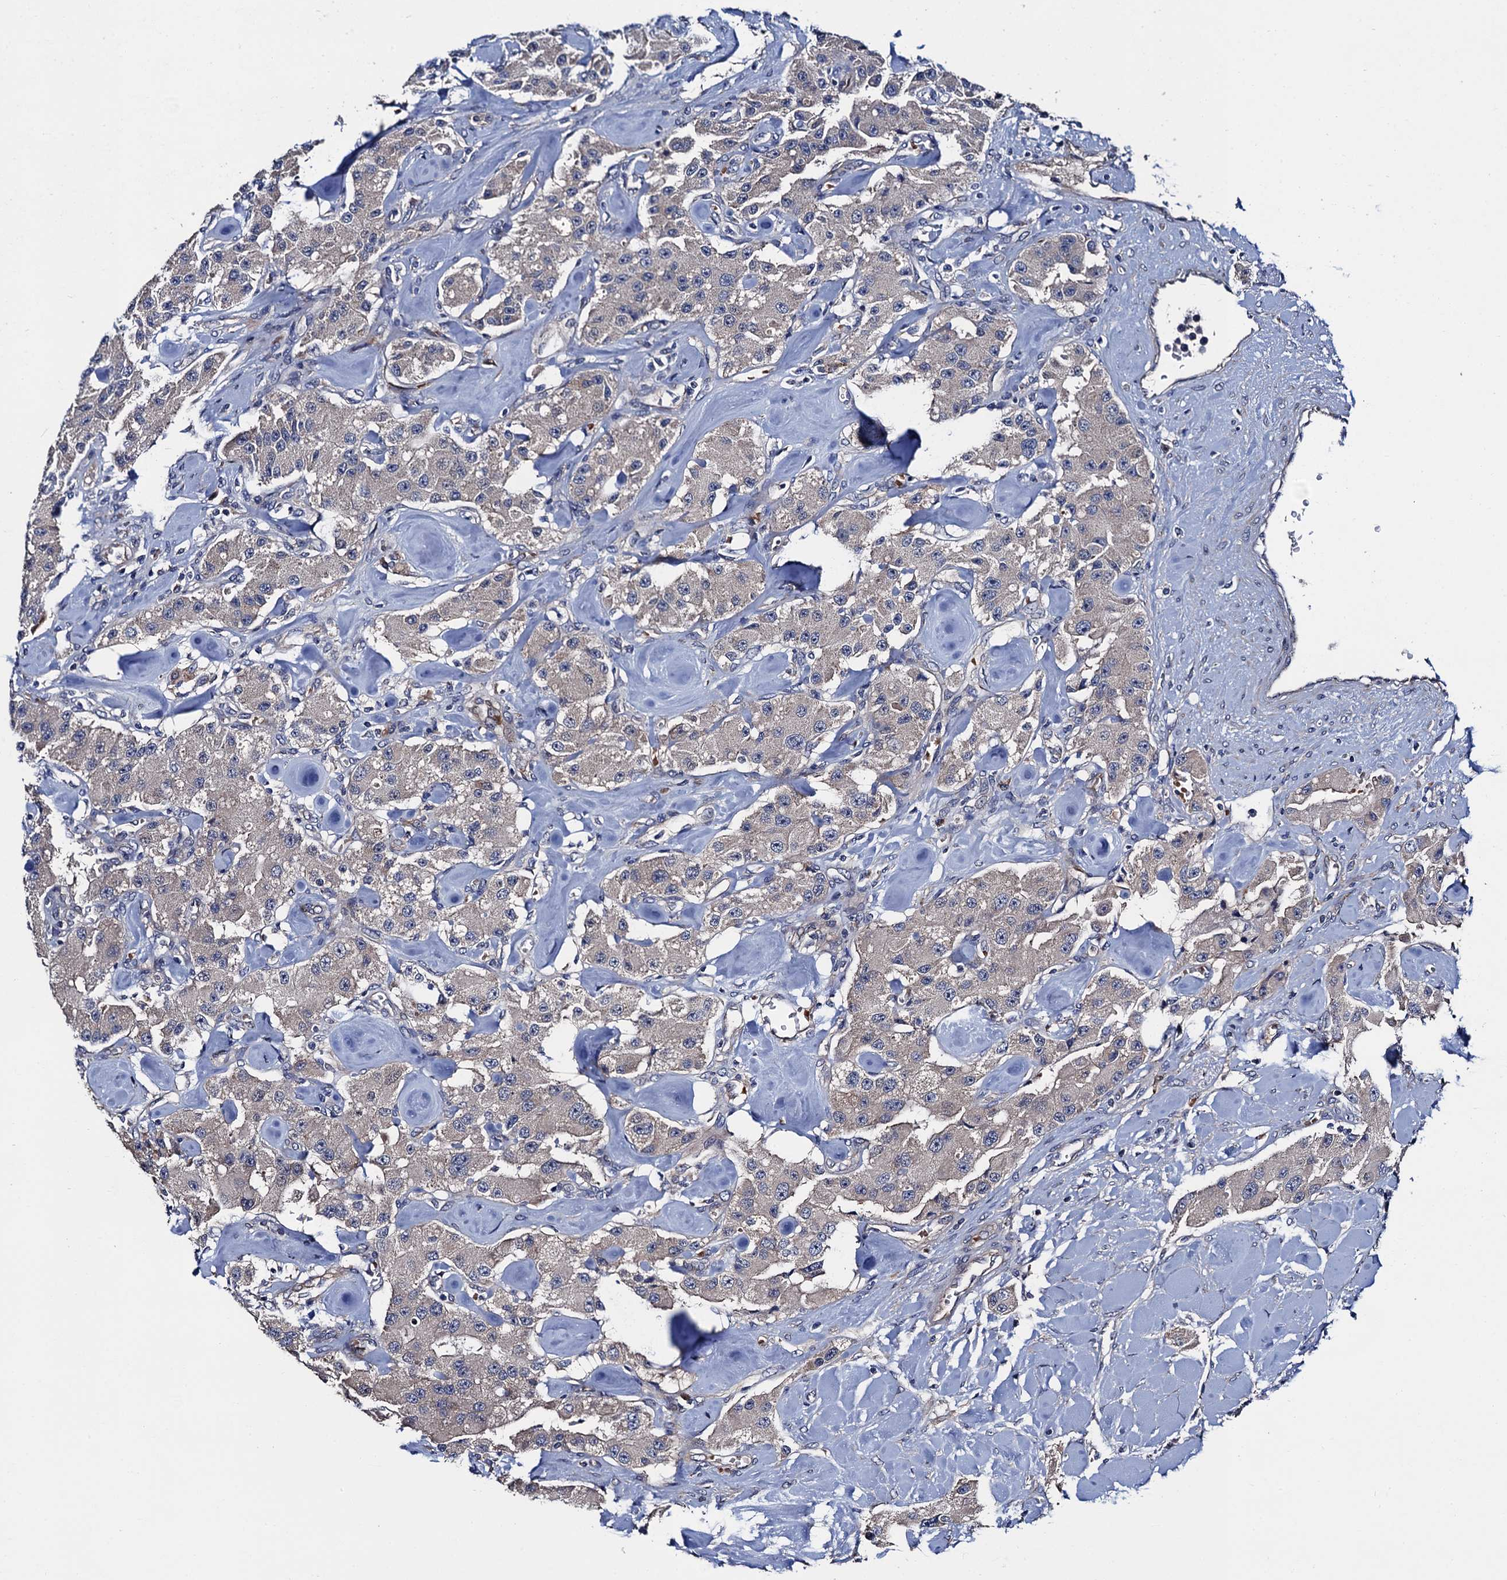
{"staining": {"intensity": "negative", "quantity": "none", "location": "none"}, "tissue": "carcinoid", "cell_type": "Tumor cells", "image_type": "cancer", "snomed": [{"axis": "morphology", "description": "Carcinoid, malignant, NOS"}, {"axis": "topography", "description": "Pancreas"}], "caption": "The image demonstrates no significant expression in tumor cells of malignant carcinoid.", "gene": "TRMT112", "patient": {"sex": "male", "age": 41}}